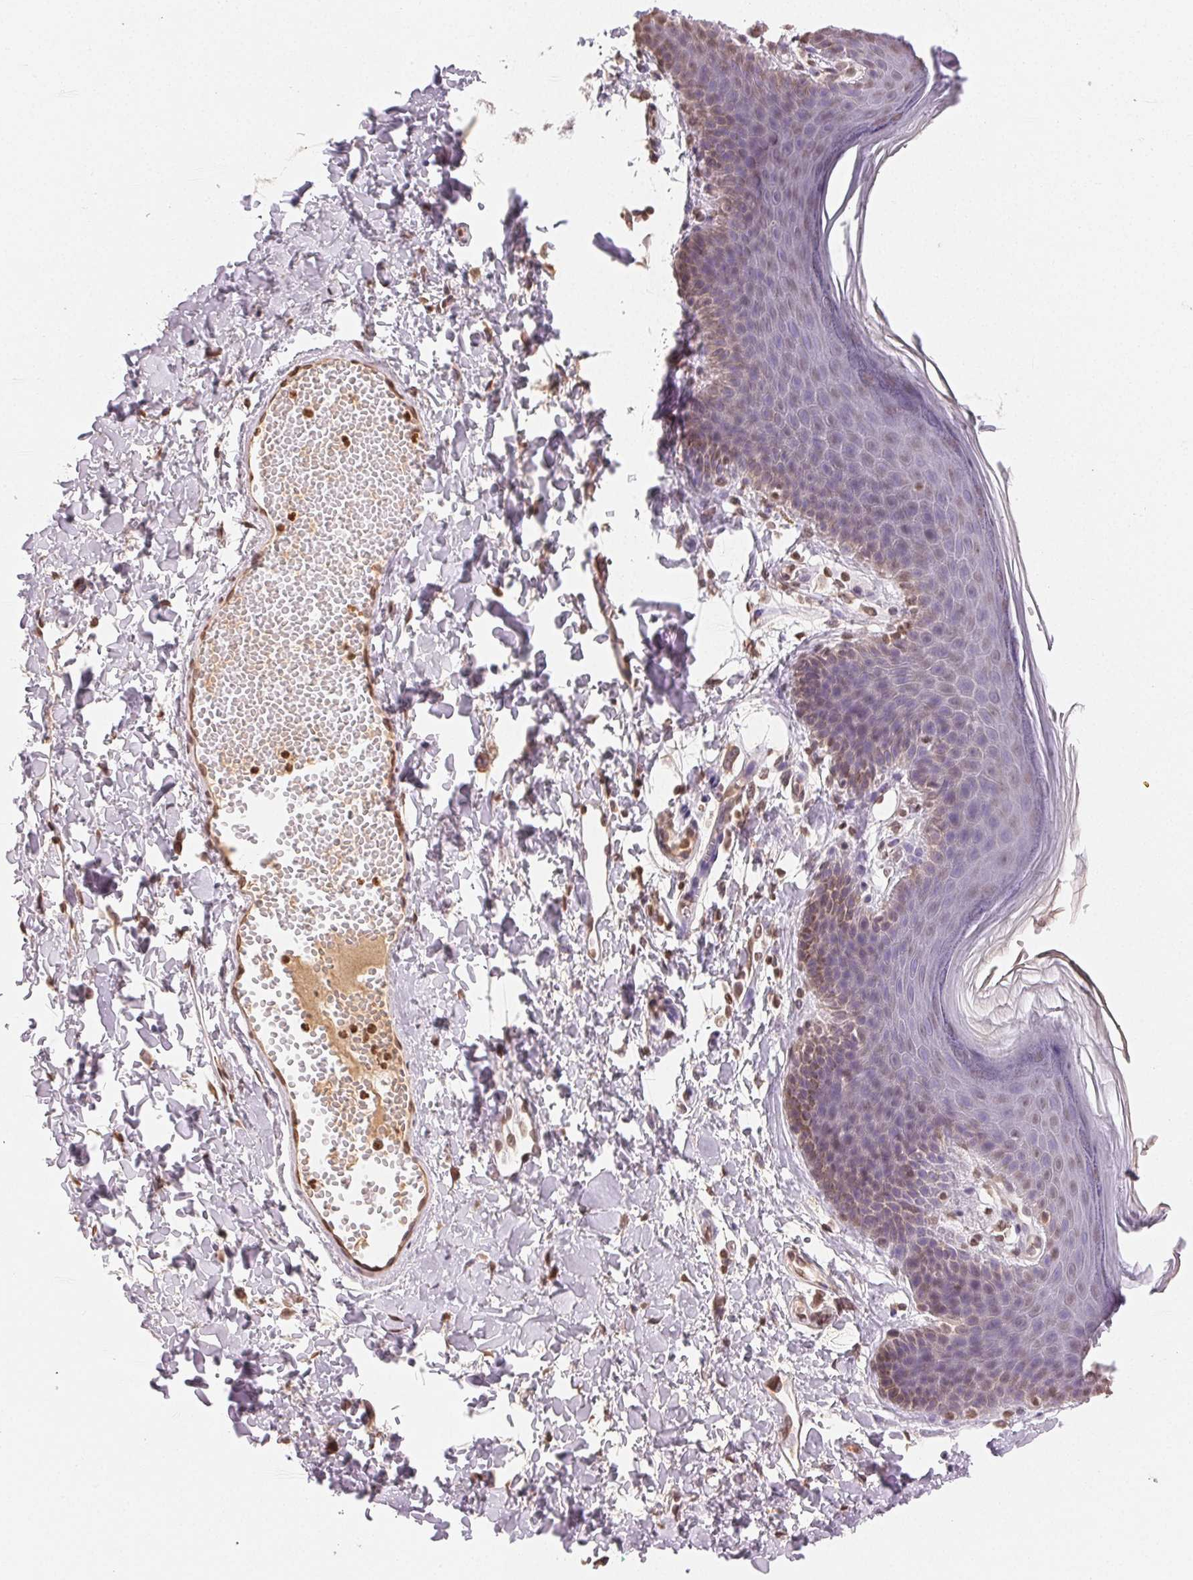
{"staining": {"intensity": "weak", "quantity": "25%-75%", "location": "nuclear"}, "tissue": "skin", "cell_type": "Epidermal cells", "image_type": "normal", "snomed": [{"axis": "morphology", "description": "Normal tissue, NOS"}, {"axis": "topography", "description": "Anal"}], "caption": "A photomicrograph of human skin stained for a protein demonstrates weak nuclear brown staining in epidermal cells.", "gene": "TBP", "patient": {"sex": "male", "age": 53}}